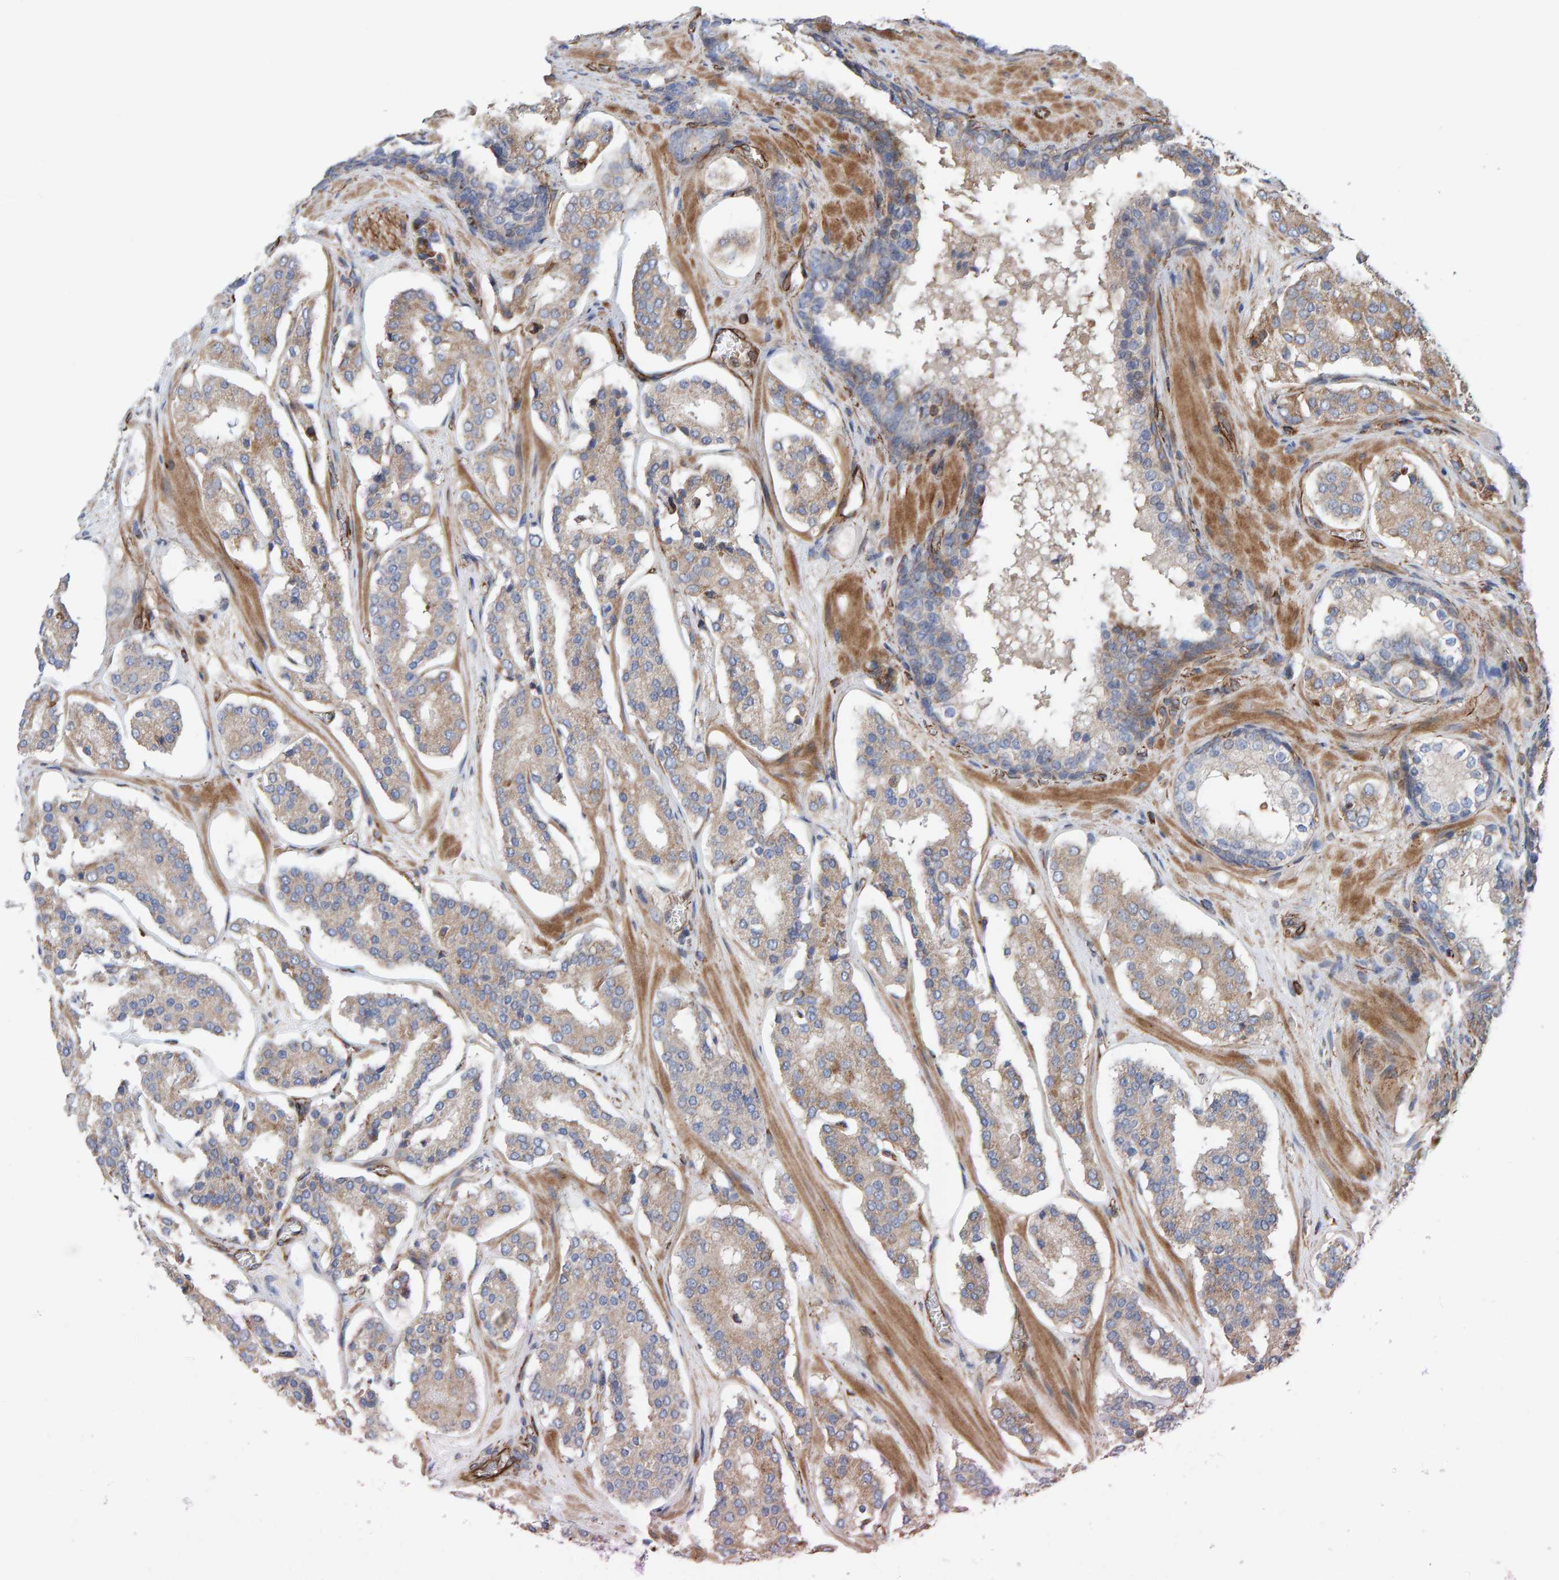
{"staining": {"intensity": "weak", "quantity": "<25%", "location": "cytoplasmic/membranous"}, "tissue": "prostate cancer", "cell_type": "Tumor cells", "image_type": "cancer", "snomed": [{"axis": "morphology", "description": "Adenocarcinoma, High grade"}, {"axis": "topography", "description": "Prostate"}], "caption": "A histopathology image of human prostate high-grade adenocarcinoma is negative for staining in tumor cells.", "gene": "ZNF347", "patient": {"sex": "male", "age": 60}}